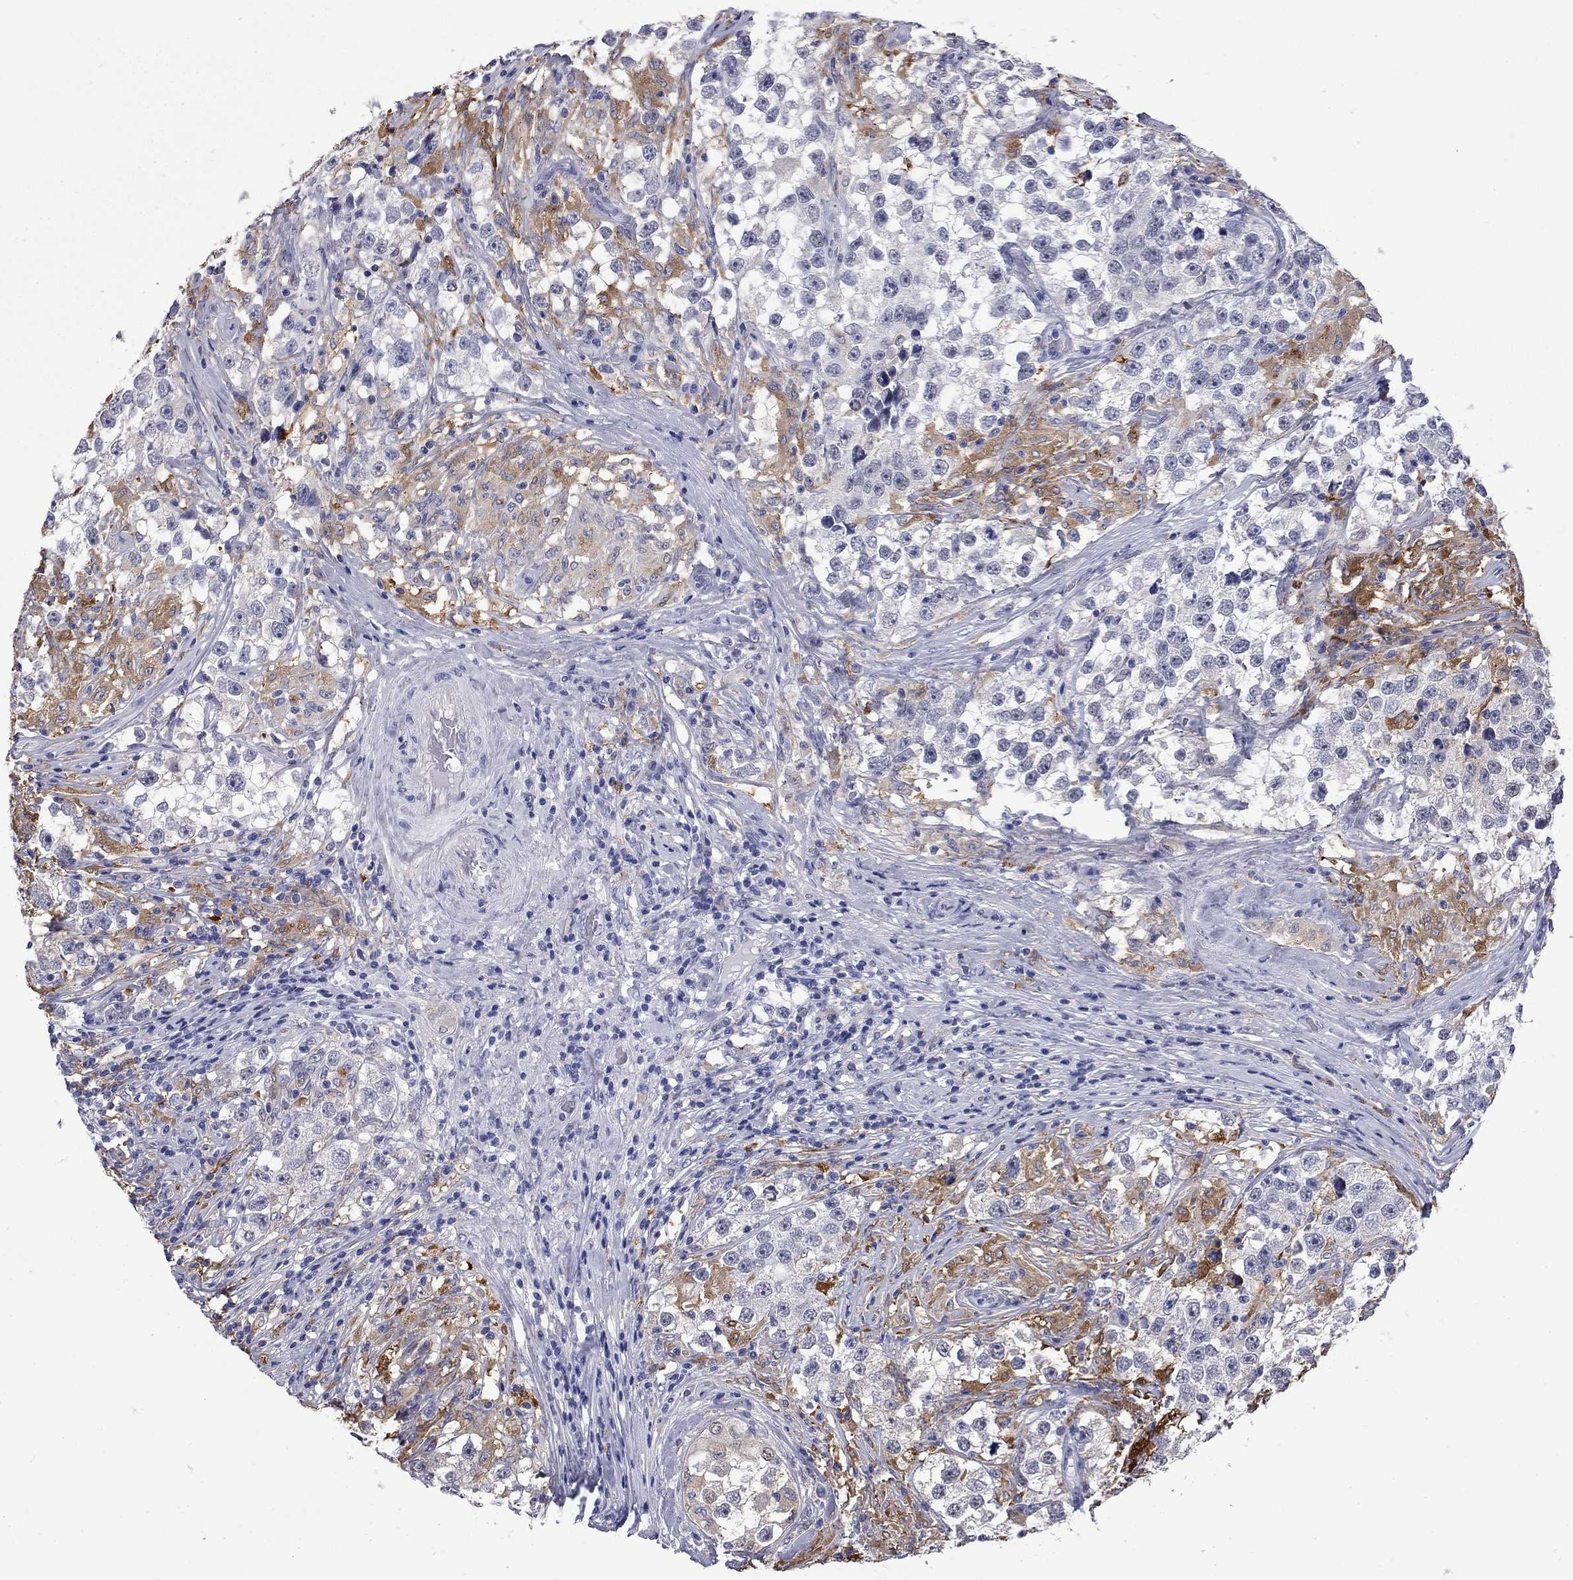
{"staining": {"intensity": "negative", "quantity": "none", "location": "none"}, "tissue": "testis cancer", "cell_type": "Tumor cells", "image_type": "cancer", "snomed": [{"axis": "morphology", "description": "Seminoma, NOS"}, {"axis": "topography", "description": "Testis"}], "caption": "The histopathology image exhibits no significant expression in tumor cells of seminoma (testis). Brightfield microscopy of IHC stained with DAB (brown) and hematoxylin (blue), captured at high magnification.", "gene": "BCL2L14", "patient": {"sex": "male", "age": 46}}